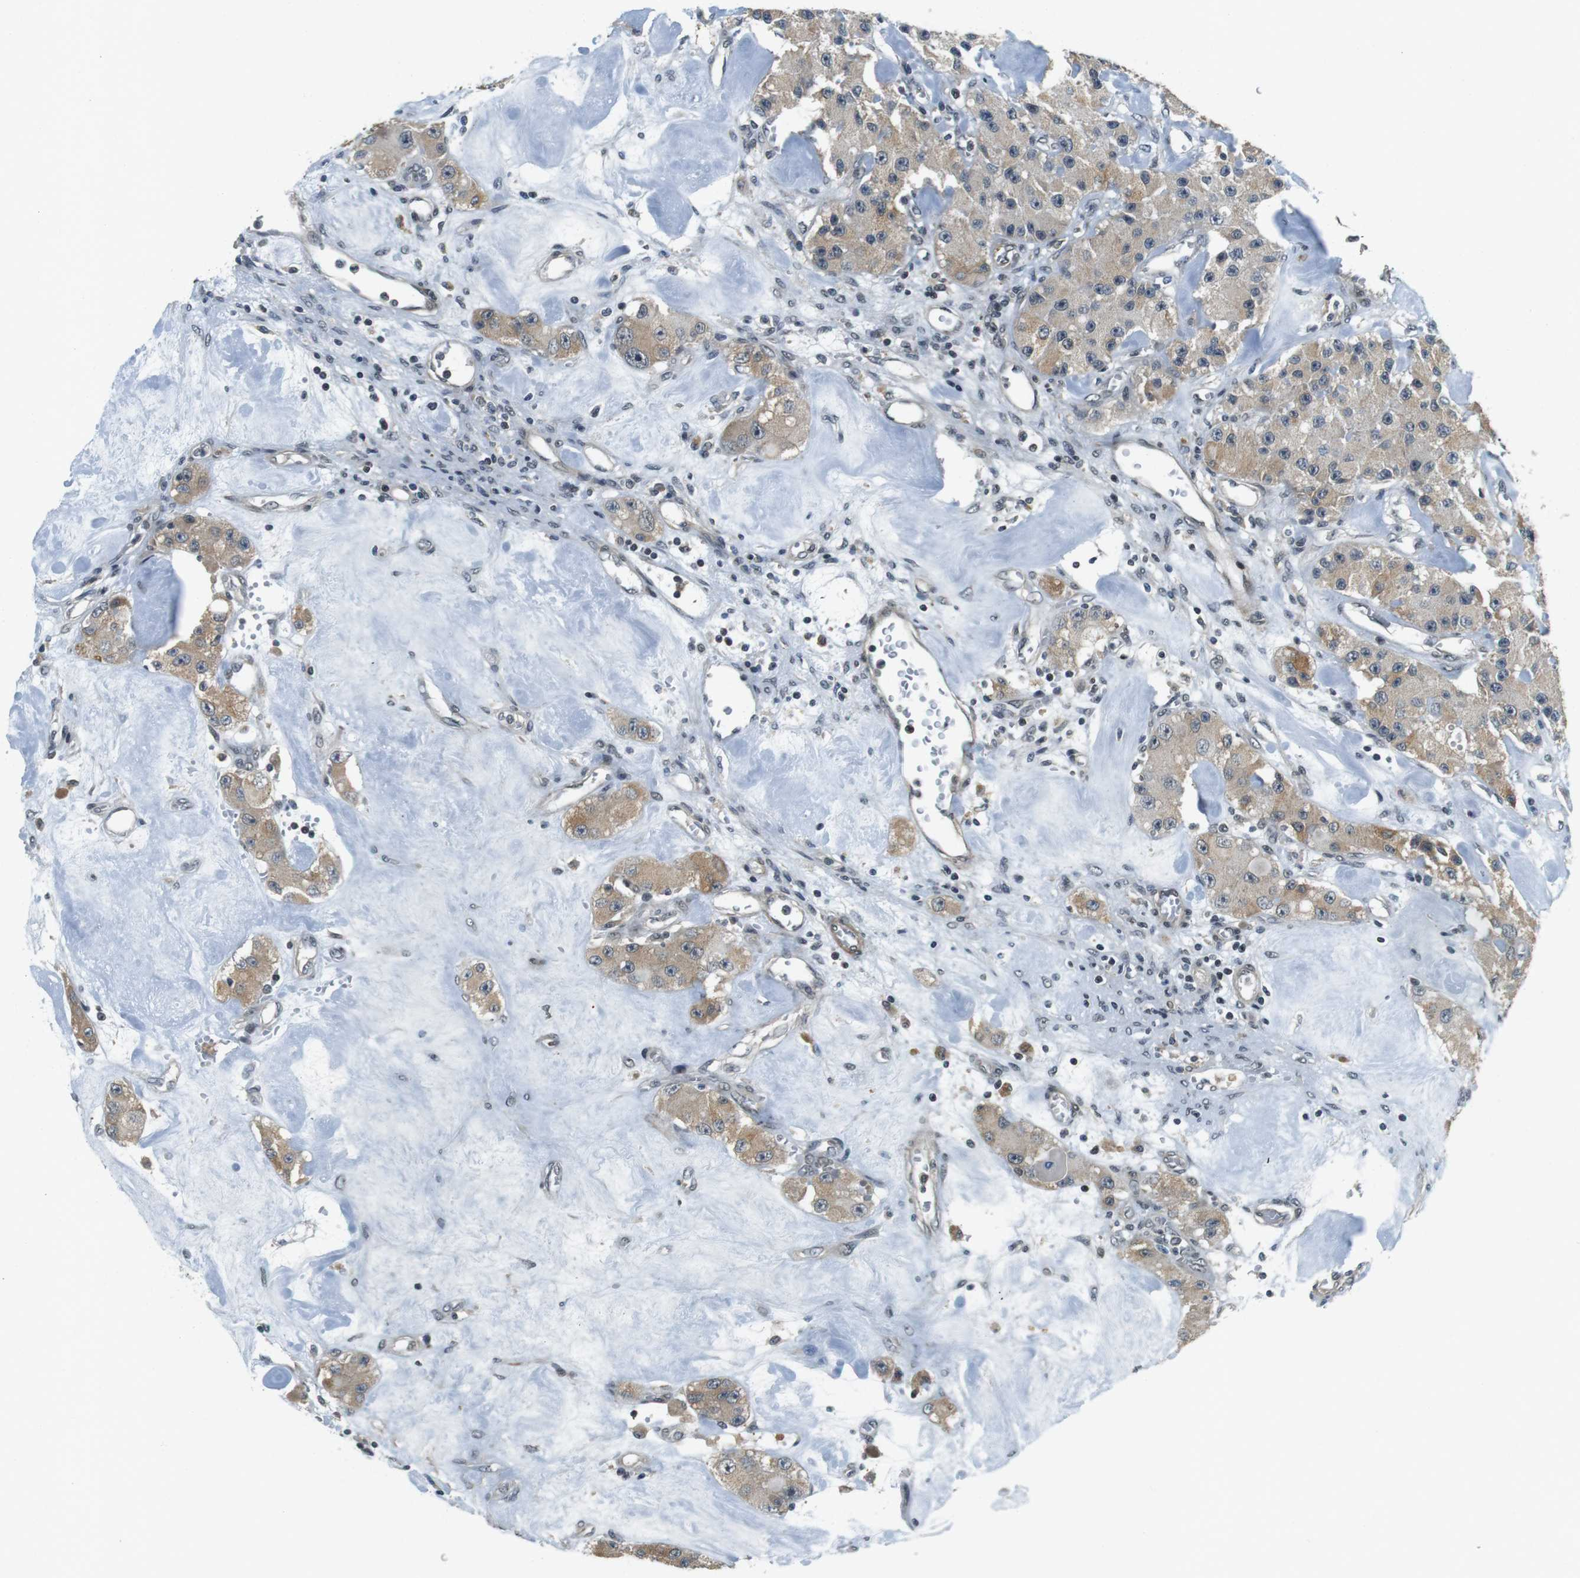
{"staining": {"intensity": "weak", "quantity": ">75%", "location": "cytoplasmic/membranous"}, "tissue": "carcinoid", "cell_type": "Tumor cells", "image_type": "cancer", "snomed": [{"axis": "morphology", "description": "Carcinoid, malignant, NOS"}, {"axis": "topography", "description": "Pancreas"}], "caption": "Carcinoid (malignant) stained with a protein marker displays weak staining in tumor cells.", "gene": "BRD4", "patient": {"sex": "male", "age": 41}}